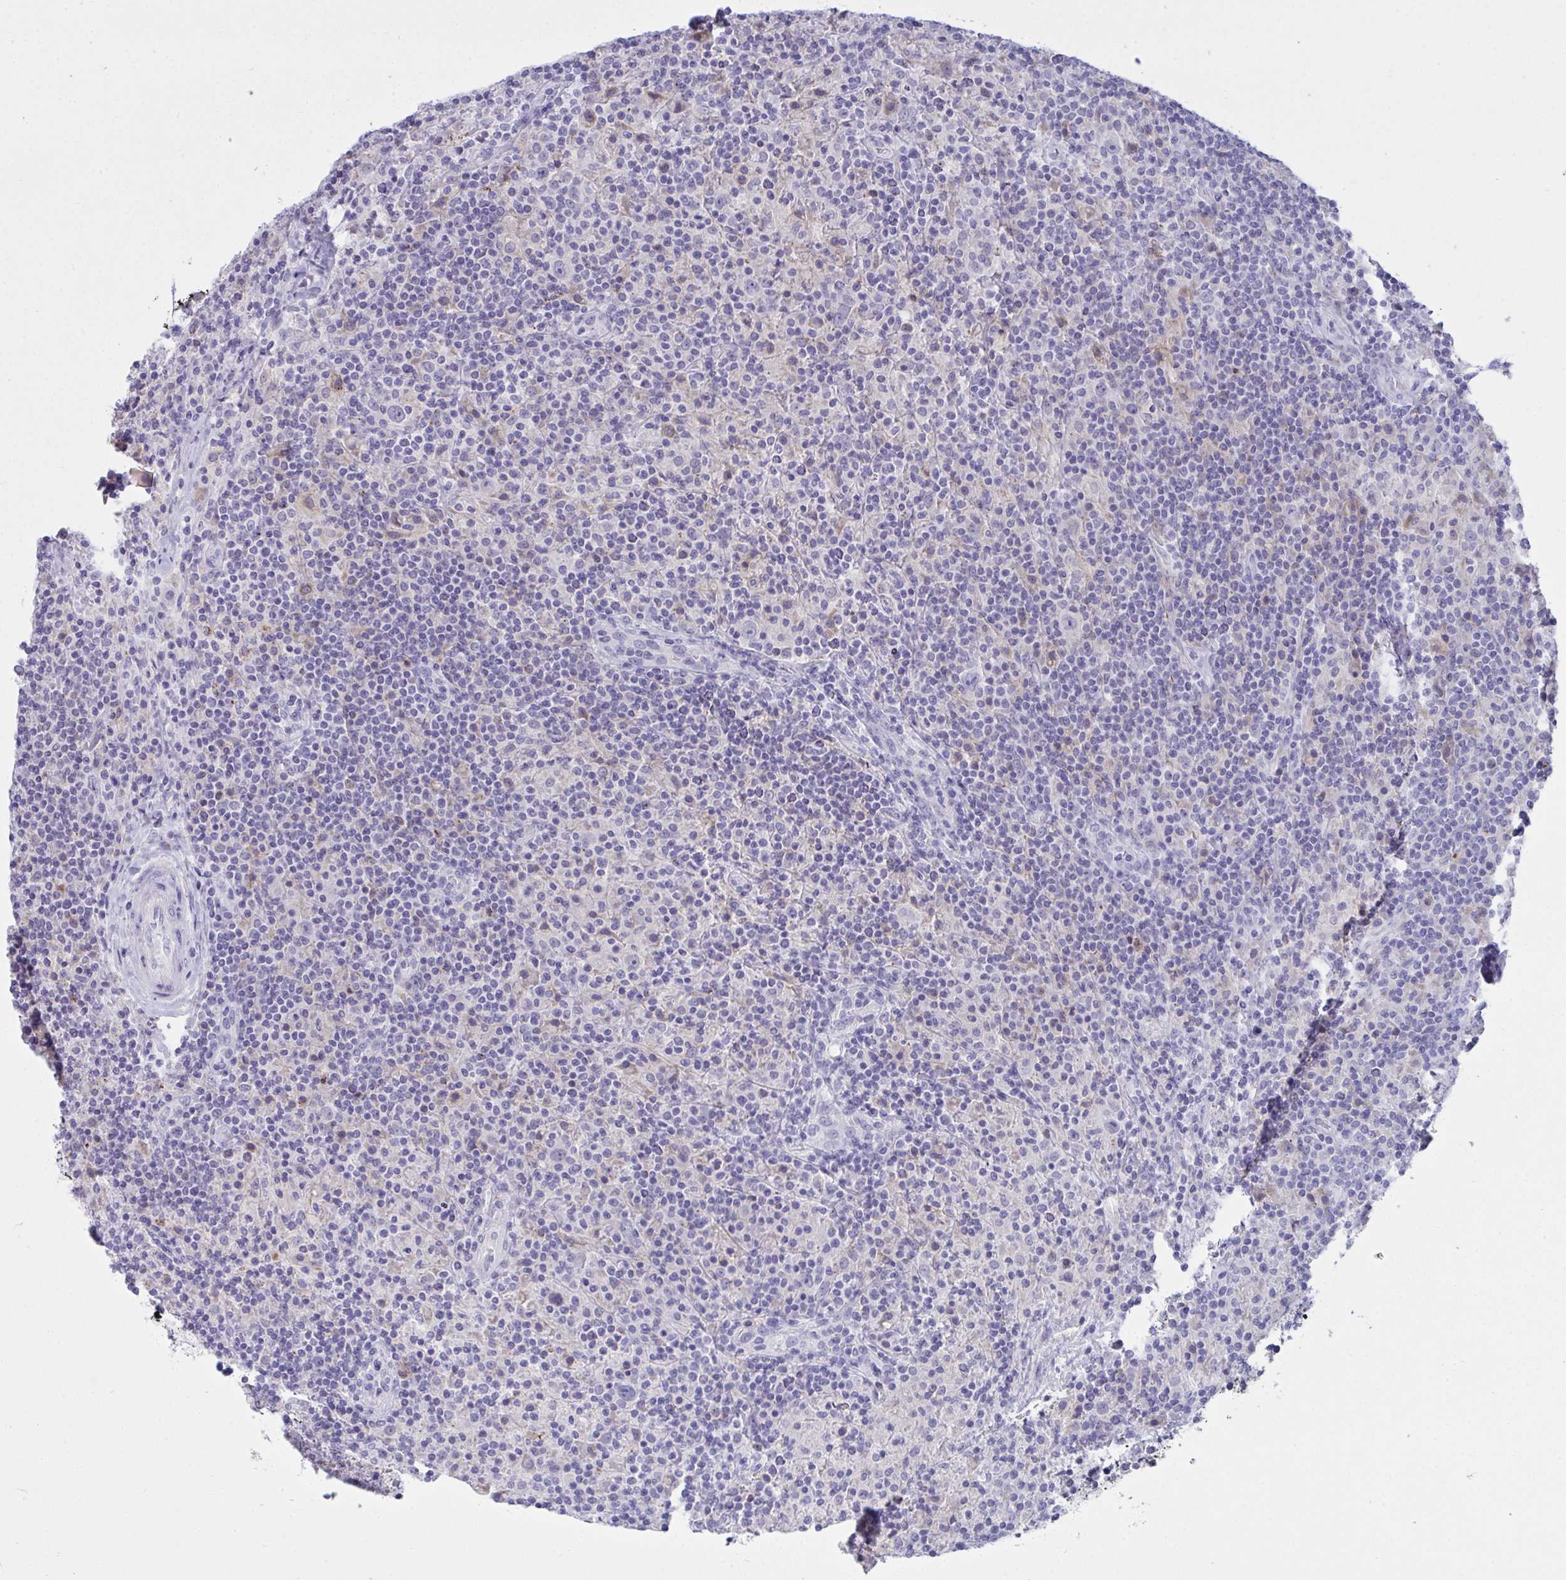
{"staining": {"intensity": "negative", "quantity": "none", "location": "none"}, "tissue": "lymphoma", "cell_type": "Tumor cells", "image_type": "cancer", "snomed": [{"axis": "morphology", "description": "Hodgkin's disease, NOS"}, {"axis": "topography", "description": "Lymph node"}], "caption": "Lymphoma stained for a protein using immunohistochemistry shows no expression tumor cells.", "gene": "RGPD5", "patient": {"sex": "male", "age": 70}}